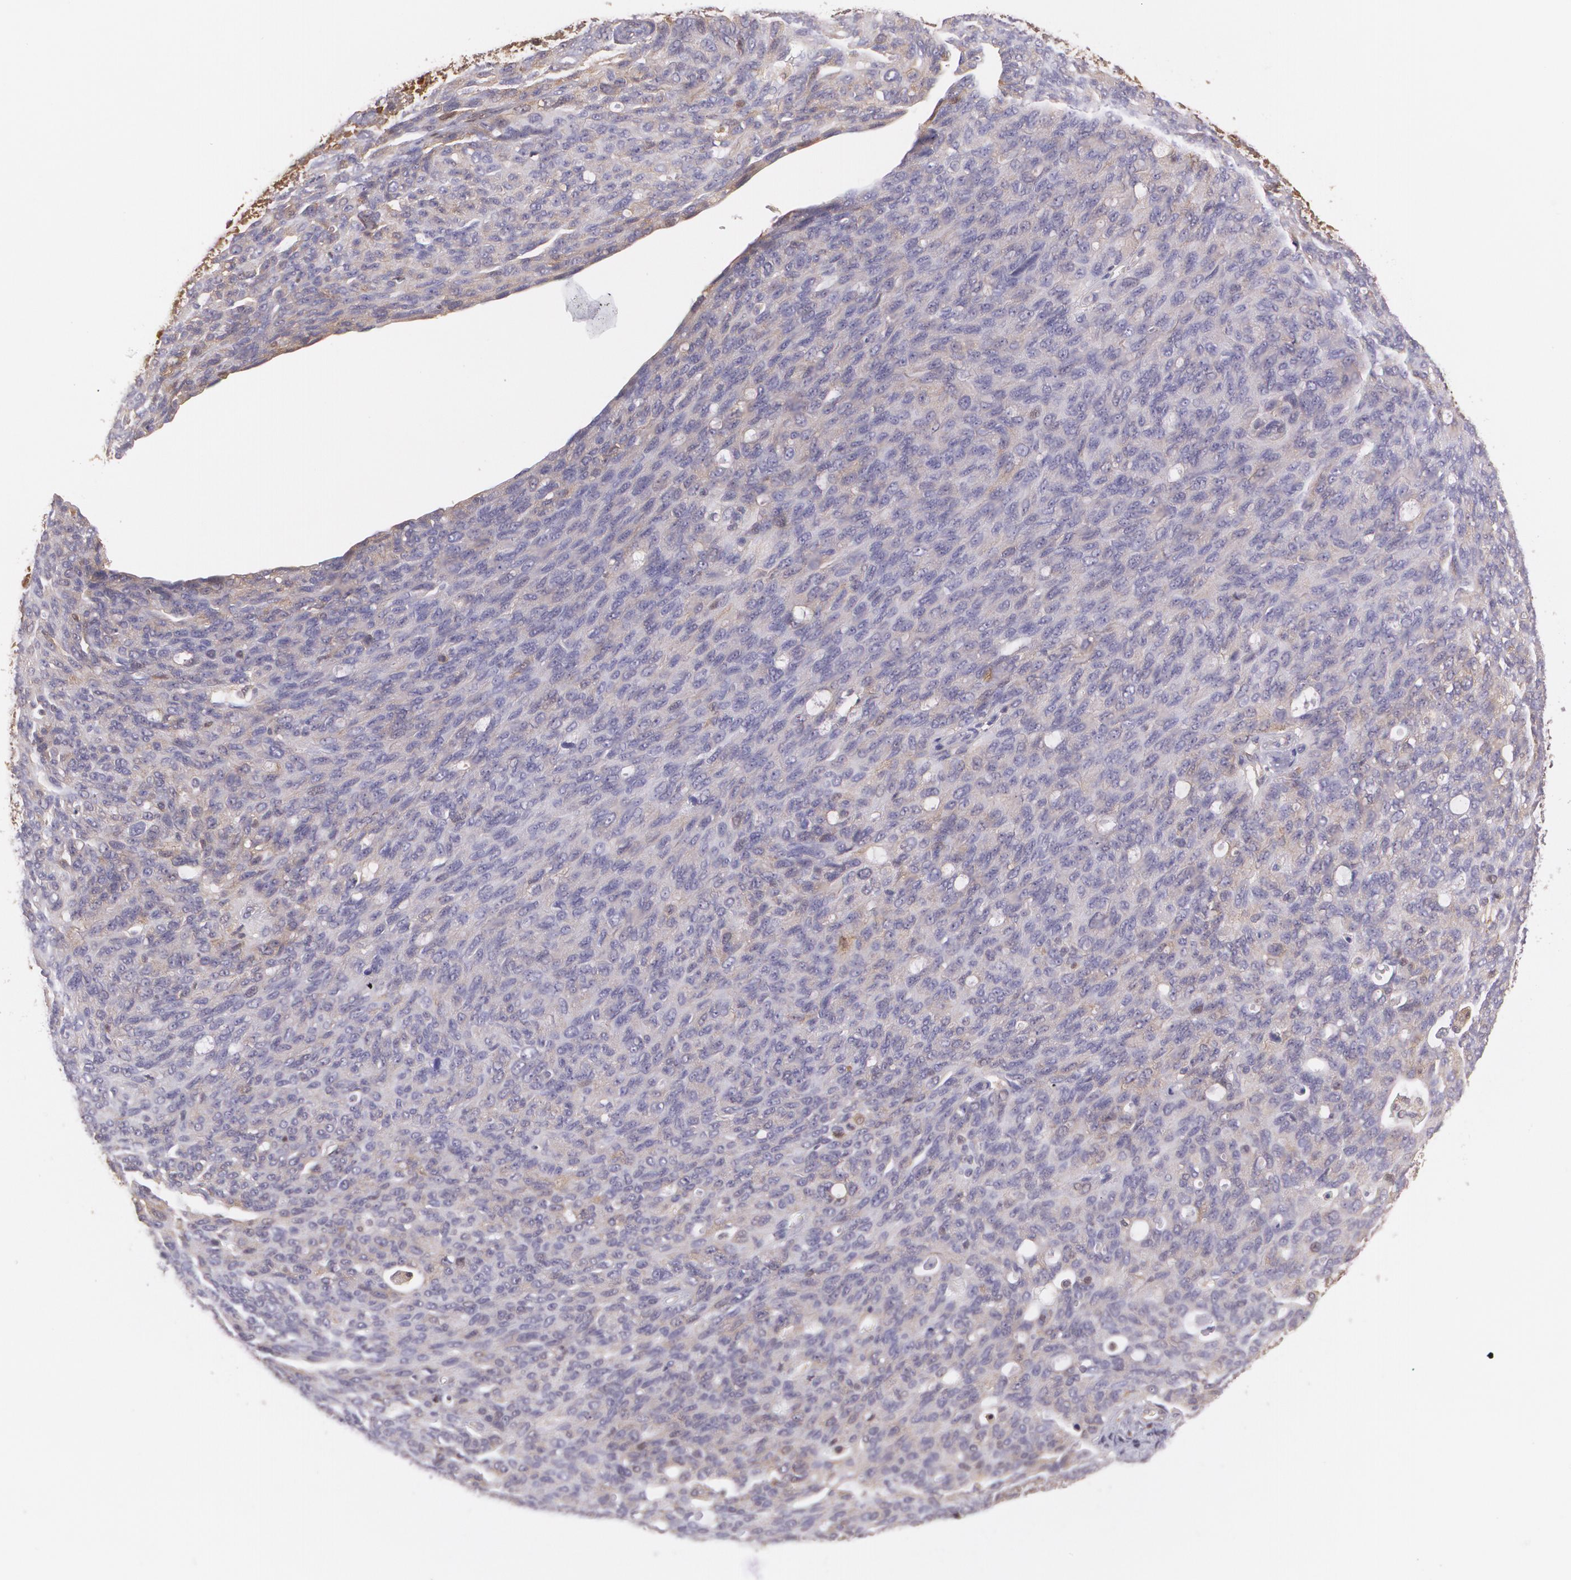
{"staining": {"intensity": "weak", "quantity": "25%-75%", "location": "cytoplasmic/membranous"}, "tissue": "ovarian cancer", "cell_type": "Tumor cells", "image_type": "cancer", "snomed": [{"axis": "morphology", "description": "Carcinoma, endometroid"}, {"axis": "topography", "description": "Ovary"}], "caption": "Tumor cells exhibit low levels of weak cytoplasmic/membranous positivity in approximately 25%-75% of cells in ovarian cancer. Nuclei are stained in blue.", "gene": "HSPH1", "patient": {"sex": "female", "age": 60}}